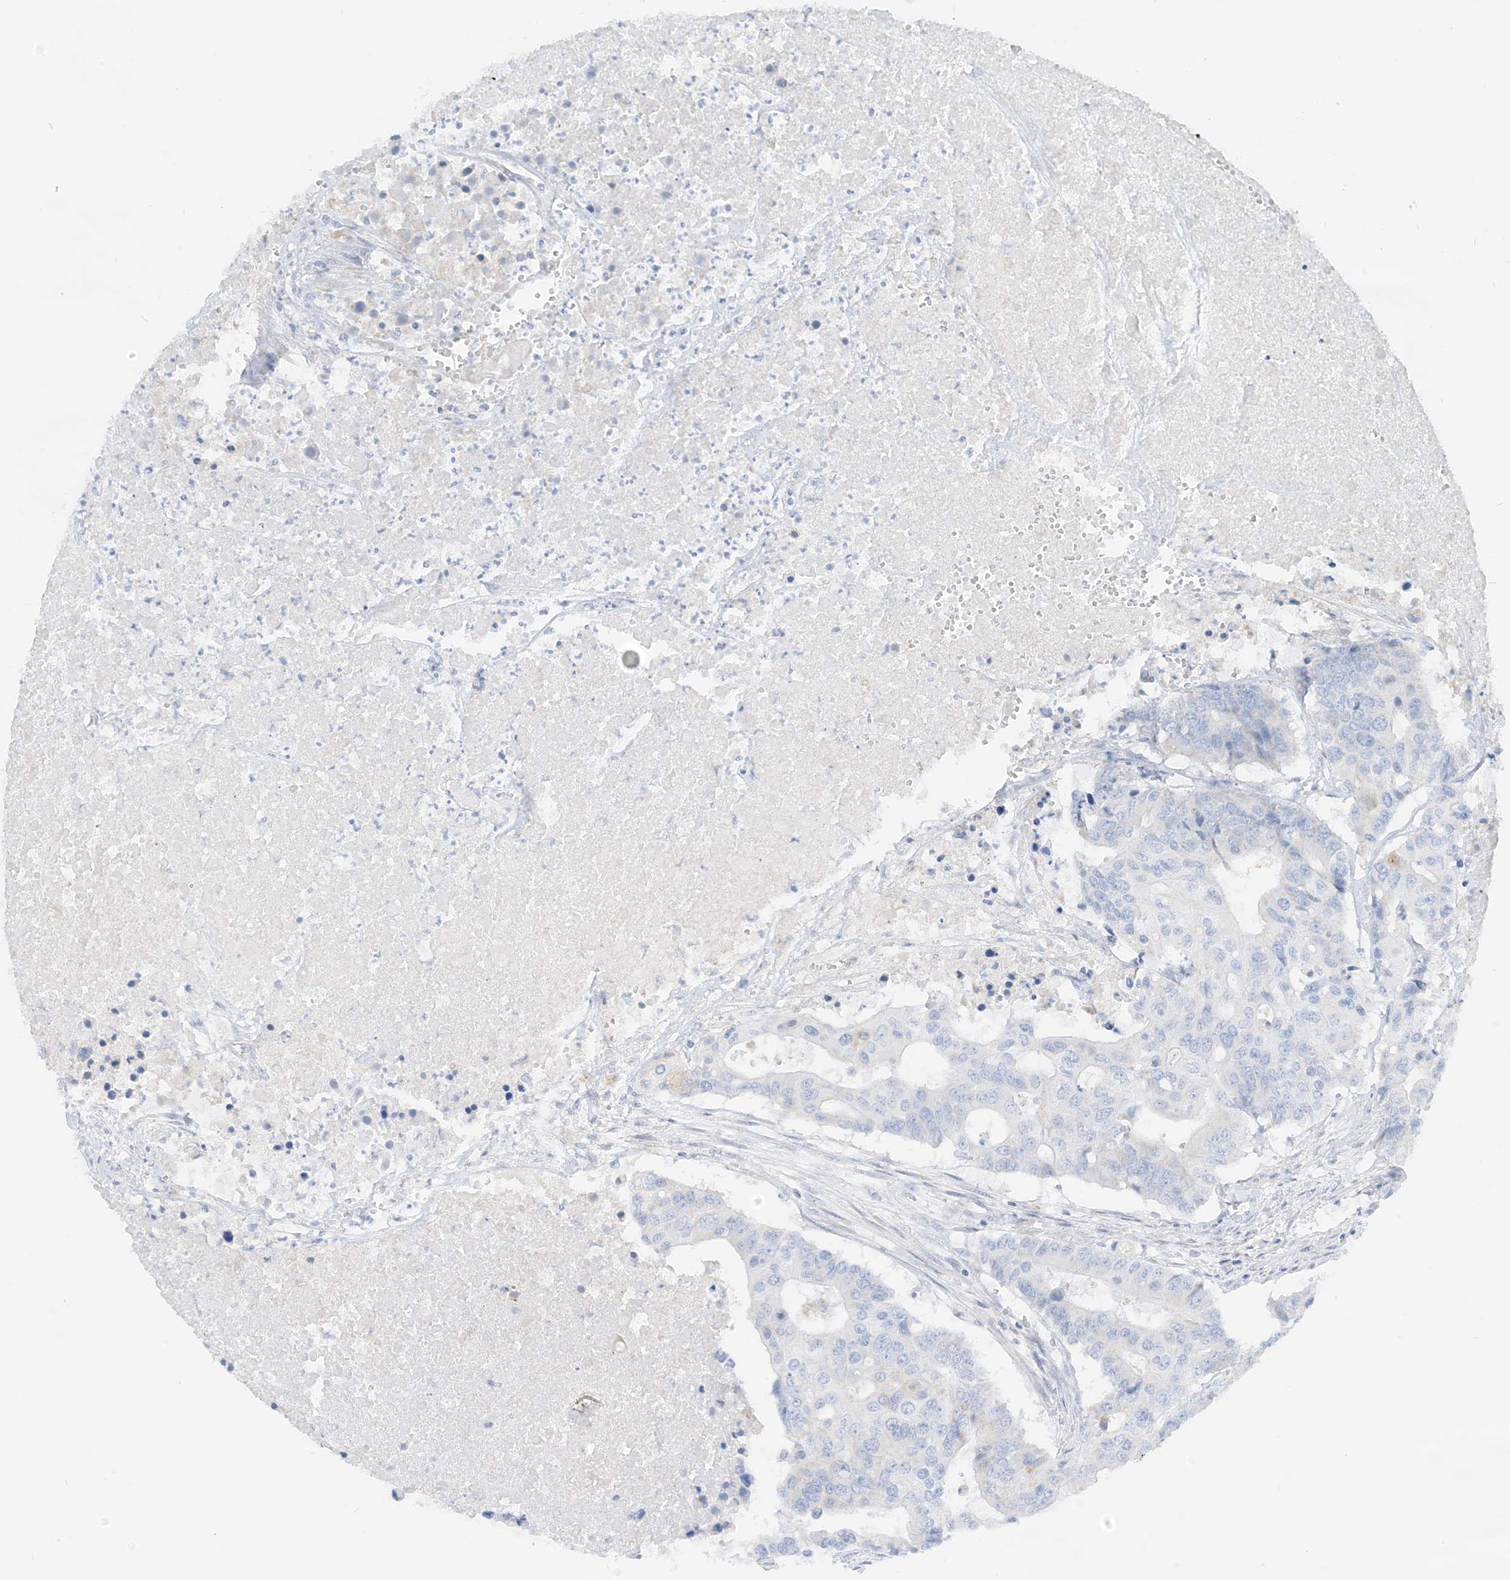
{"staining": {"intensity": "negative", "quantity": "none", "location": "none"}, "tissue": "colorectal cancer", "cell_type": "Tumor cells", "image_type": "cancer", "snomed": [{"axis": "morphology", "description": "Adenocarcinoma, NOS"}, {"axis": "topography", "description": "Colon"}], "caption": "The IHC histopathology image has no significant staining in tumor cells of colorectal cancer (adenocarcinoma) tissue.", "gene": "SLC26A3", "patient": {"sex": "male", "age": 77}}